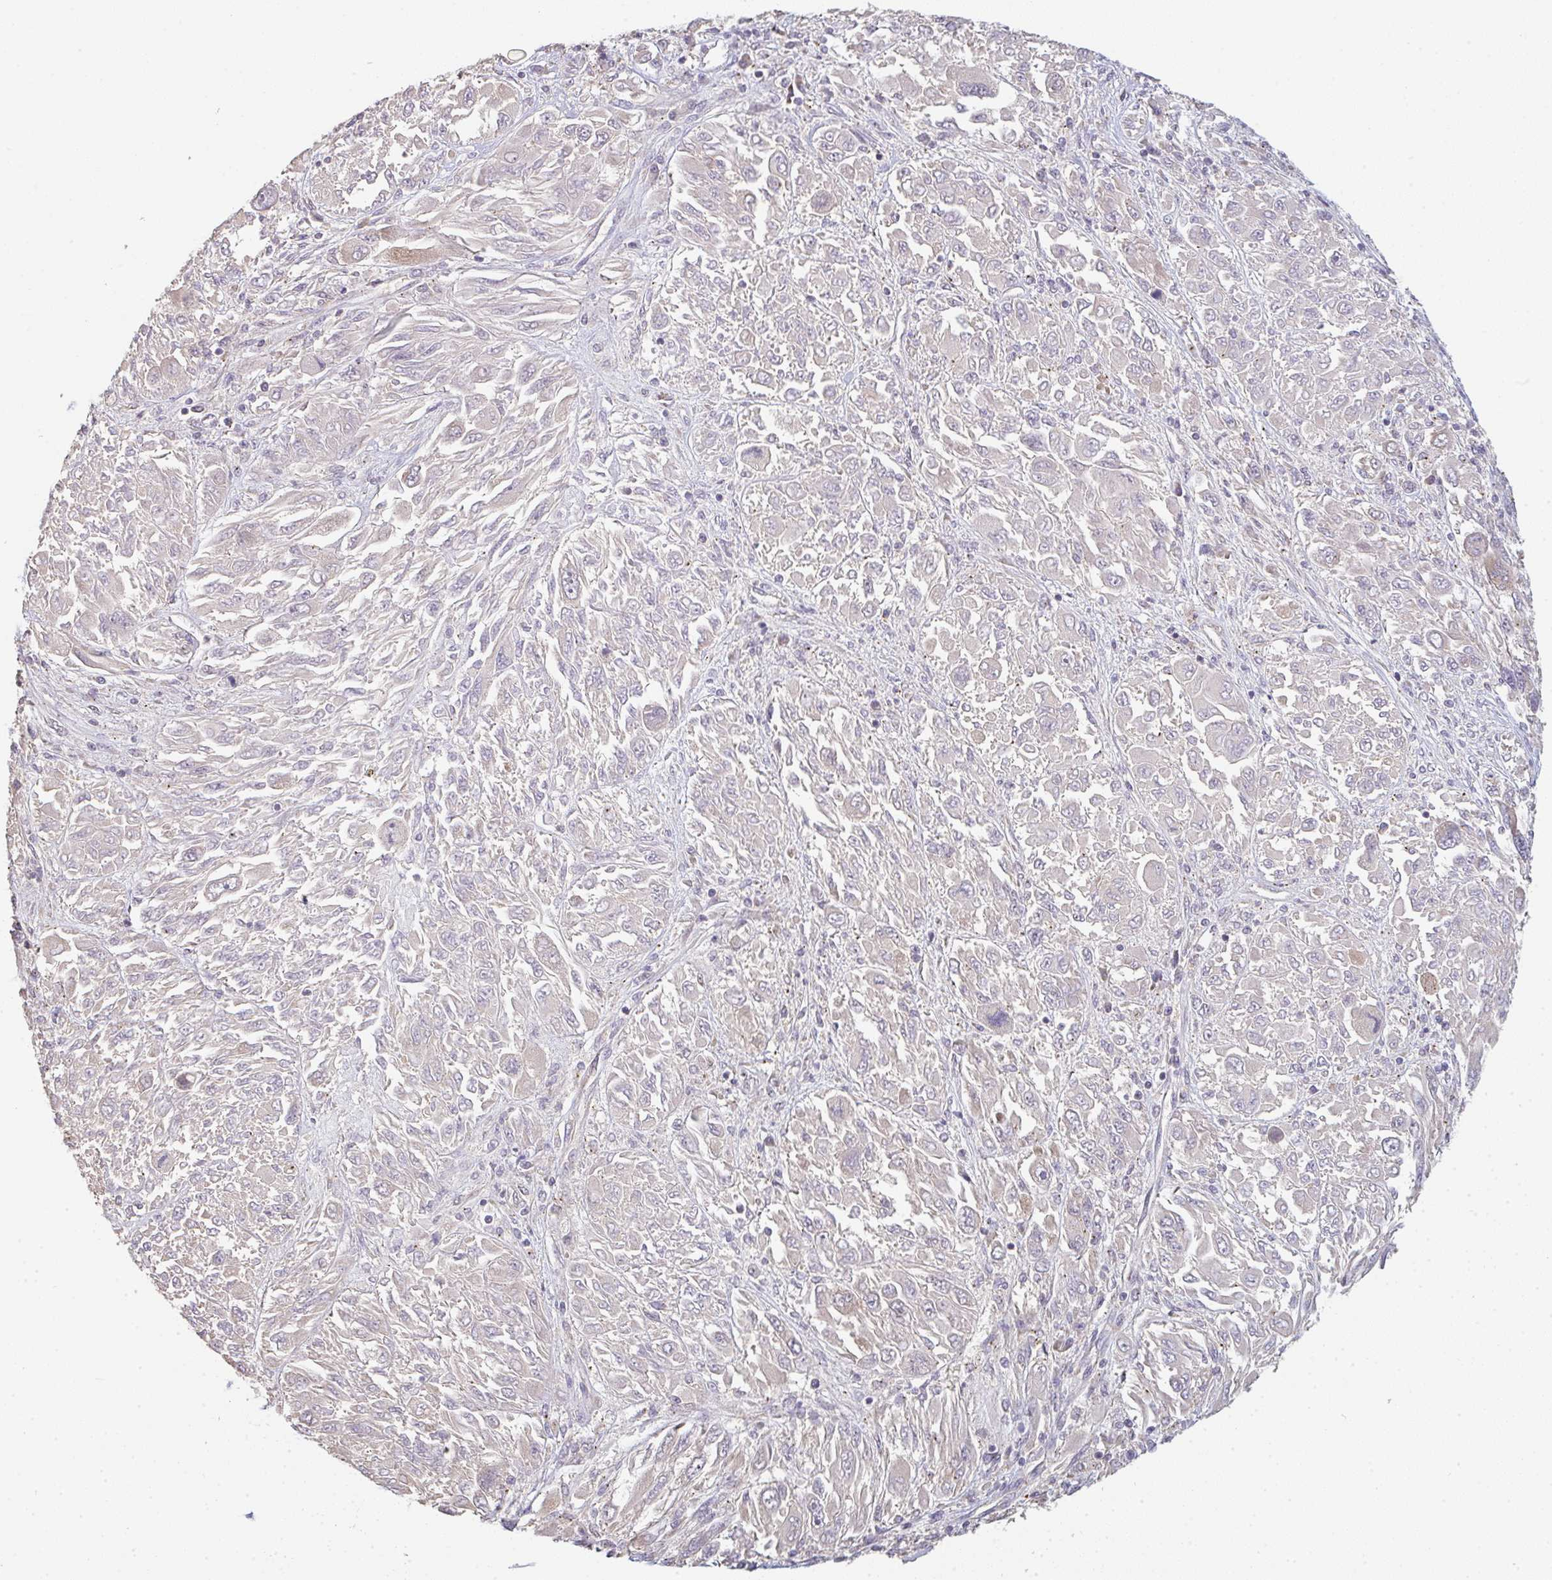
{"staining": {"intensity": "negative", "quantity": "none", "location": "none"}, "tissue": "melanoma", "cell_type": "Tumor cells", "image_type": "cancer", "snomed": [{"axis": "morphology", "description": "Malignant melanoma, NOS"}, {"axis": "topography", "description": "Skin"}], "caption": "Protein analysis of malignant melanoma displays no significant positivity in tumor cells.", "gene": "TMEM237", "patient": {"sex": "female", "age": 91}}